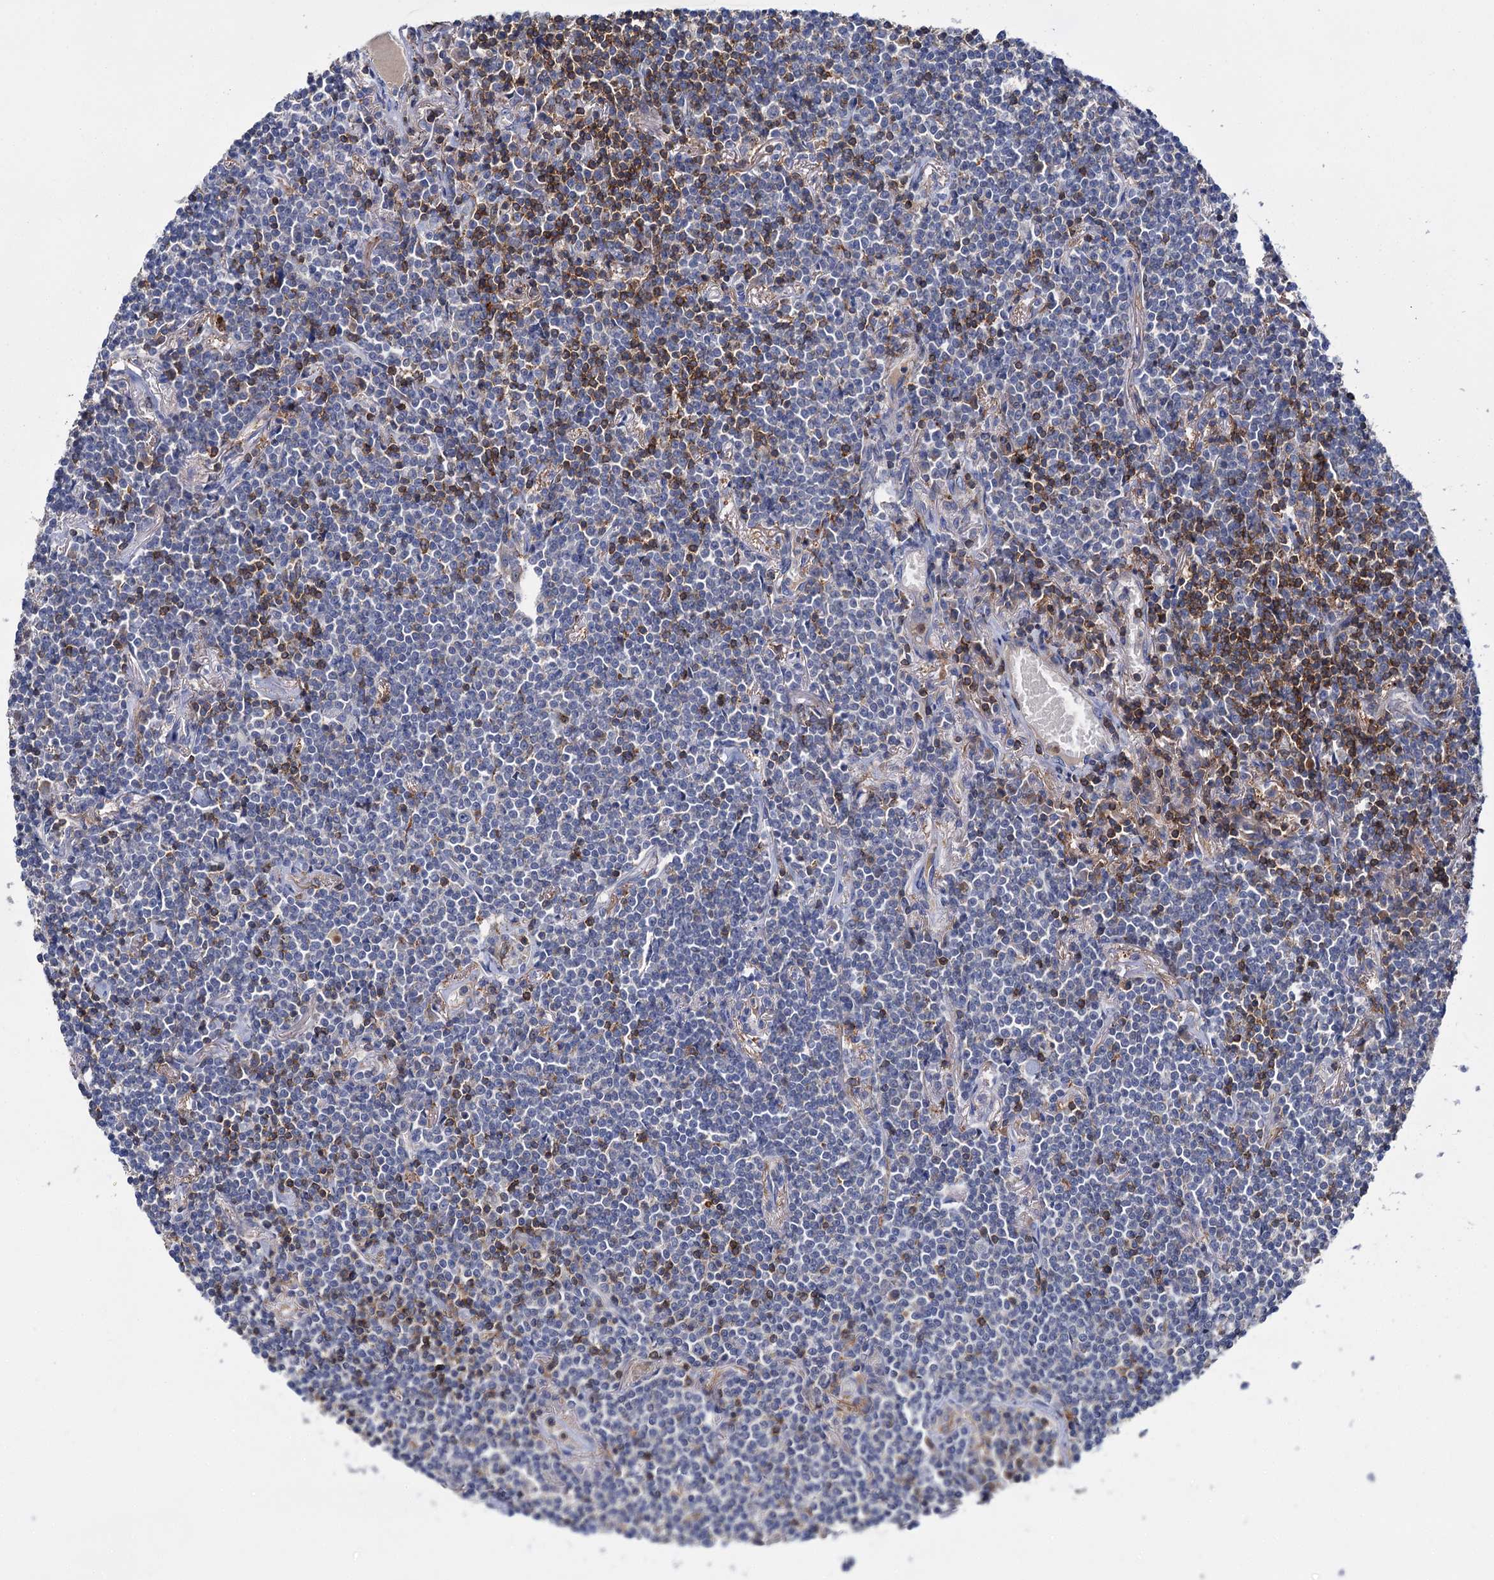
{"staining": {"intensity": "negative", "quantity": "none", "location": "none"}, "tissue": "lymphoma", "cell_type": "Tumor cells", "image_type": "cancer", "snomed": [{"axis": "morphology", "description": "Malignant lymphoma, non-Hodgkin's type, Low grade"}, {"axis": "topography", "description": "Lung"}], "caption": "An immunohistochemistry image of lymphoma is shown. There is no staining in tumor cells of lymphoma. (Immunohistochemistry, brightfield microscopy, high magnification).", "gene": "FGFR2", "patient": {"sex": "female", "age": 71}}